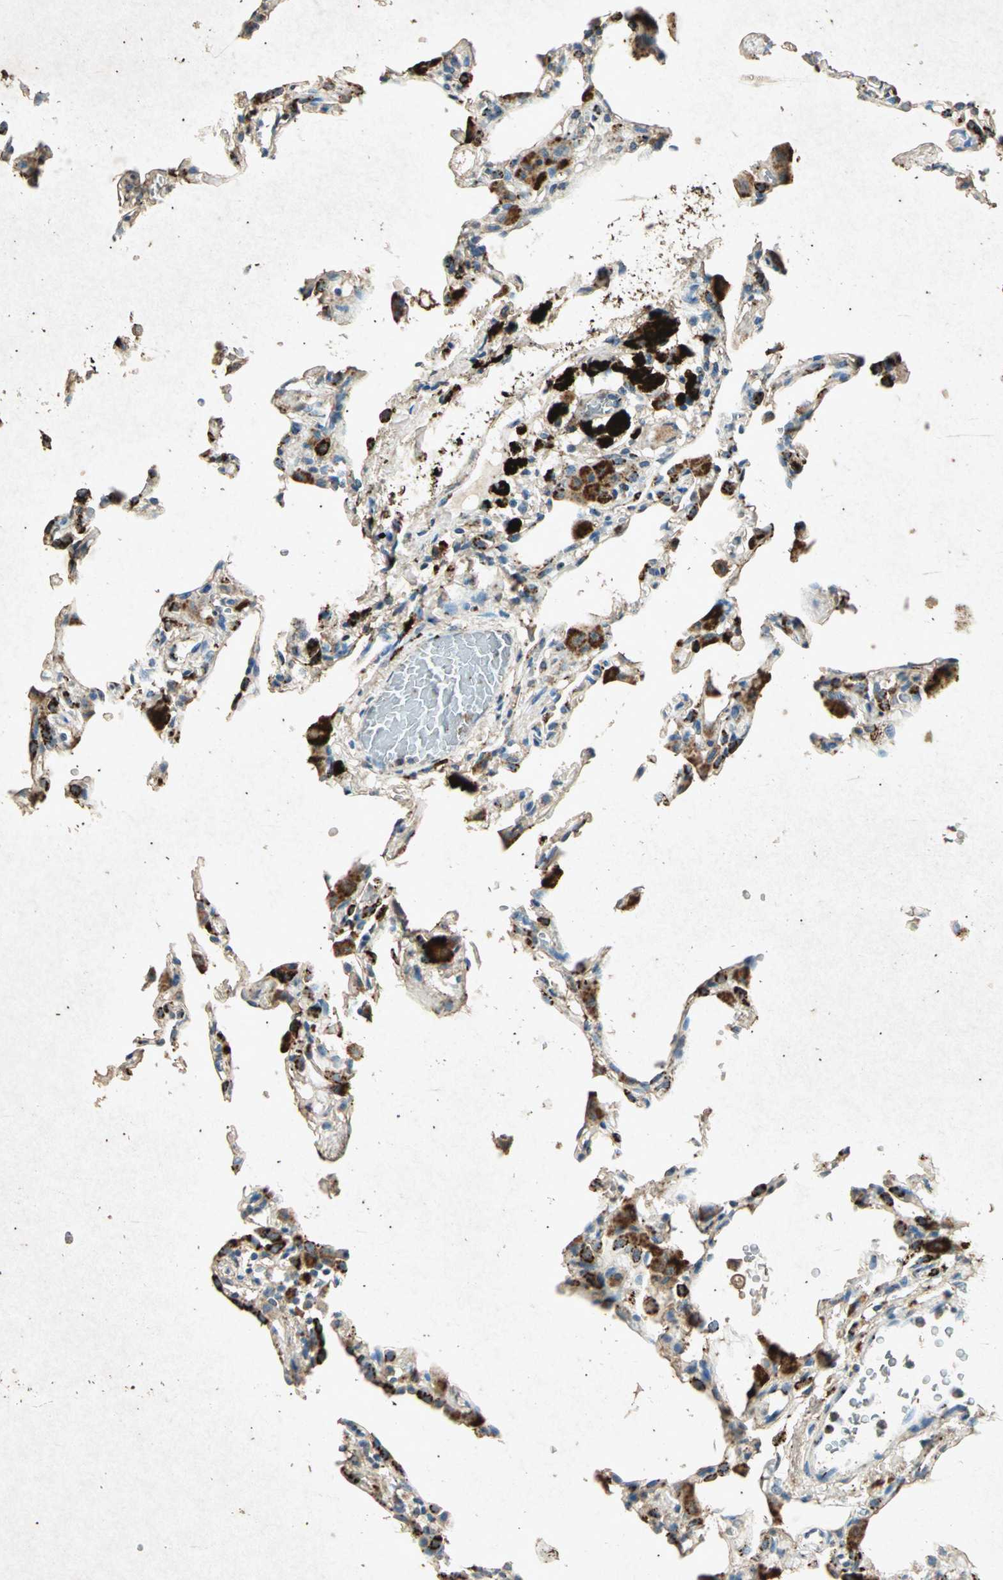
{"staining": {"intensity": "moderate", "quantity": "25%-75%", "location": "cytoplasmic/membranous"}, "tissue": "lung", "cell_type": "Alveolar cells", "image_type": "normal", "snomed": [{"axis": "morphology", "description": "Normal tissue, NOS"}, {"axis": "topography", "description": "Lung"}], "caption": "IHC micrograph of unremarkable lung stained for a protein (brown), which demonstrates medium levels of moderate cytoplasmic/membranous positivity in approximately 25%-75% of alveolar cells.", "gene": "PSEN1", "patient": {"sex": "female", "age": 49}}